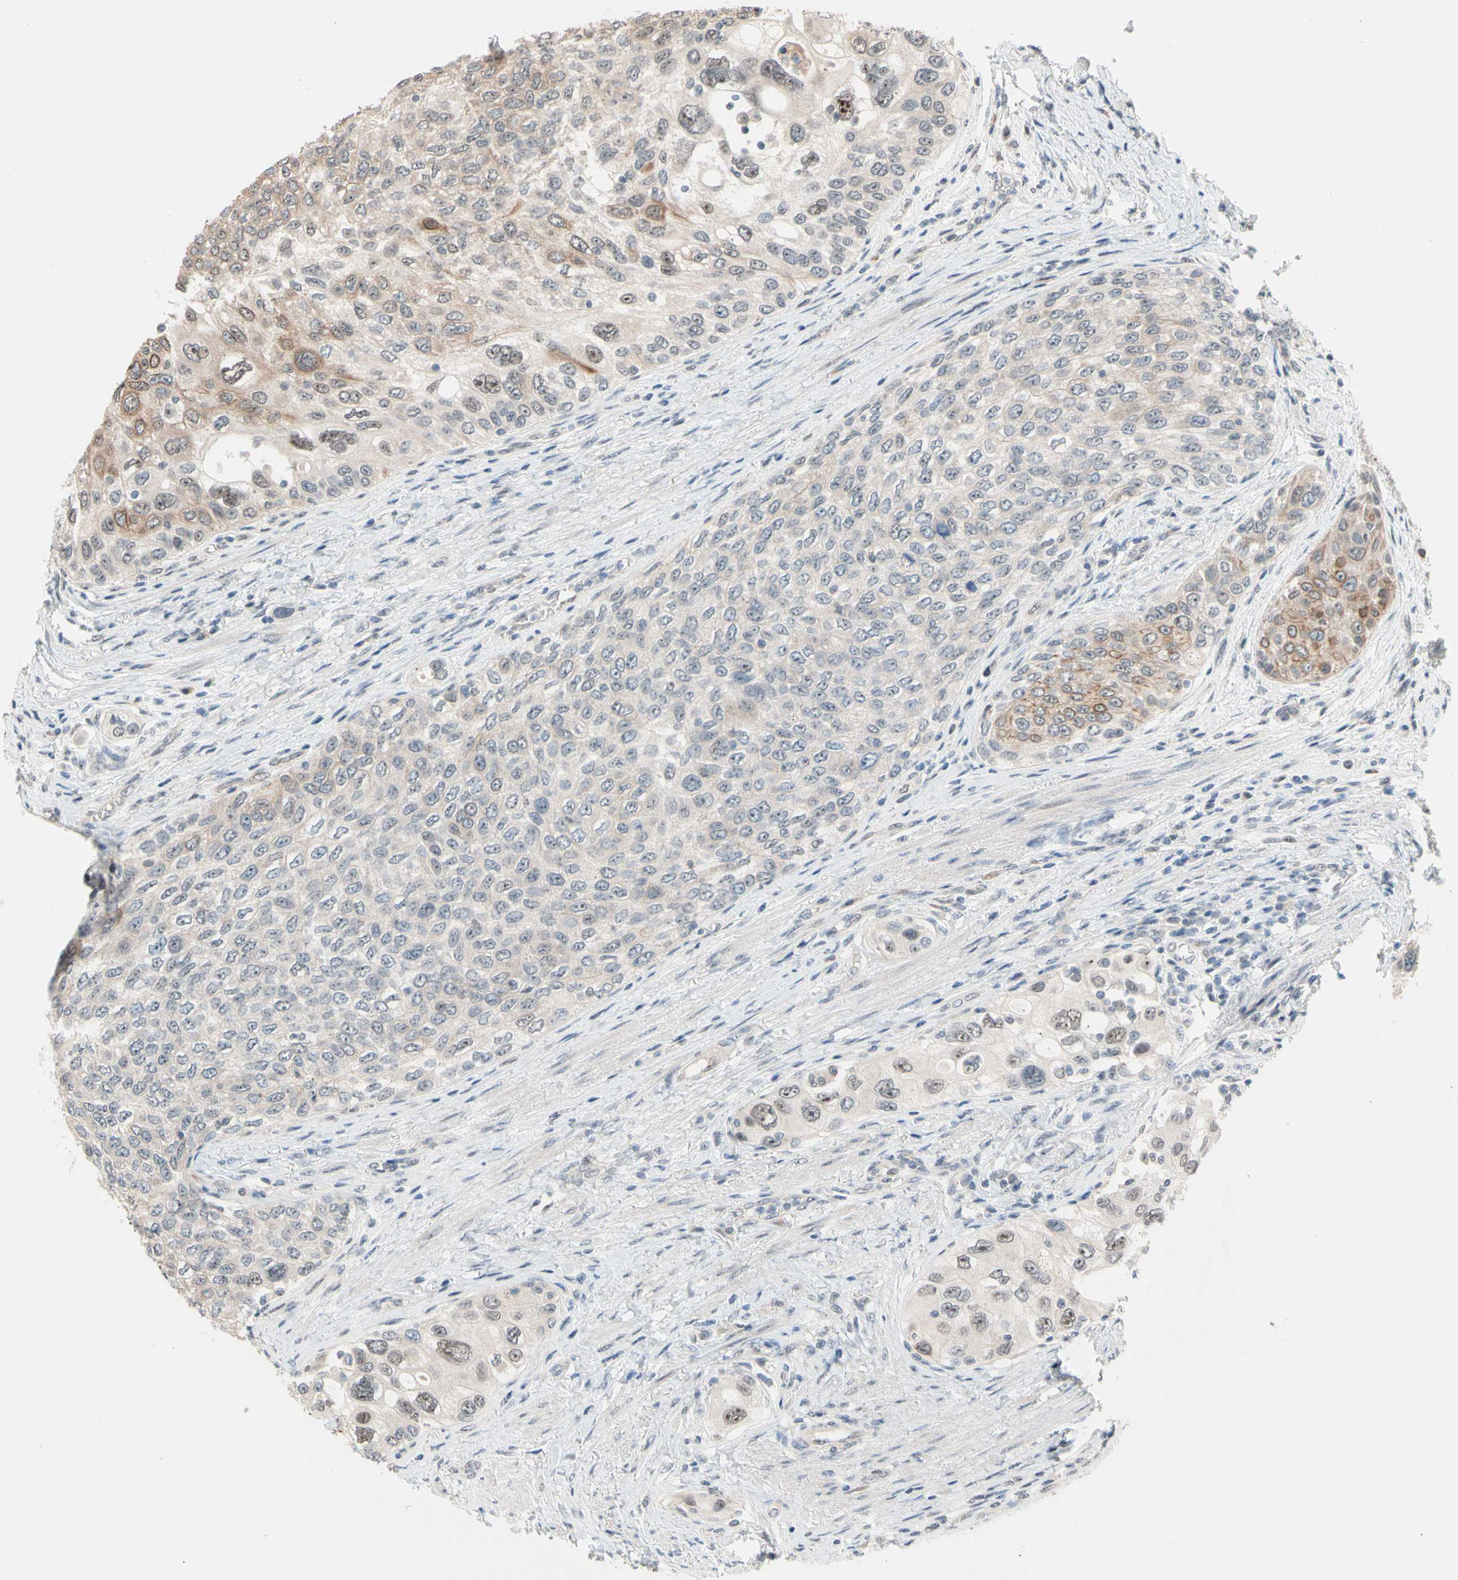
{"staining": {"intensity": "moderate", "quantity": "25%-75%", "location": "cytoplasmic/membranous"}, "tissue": "urothelial cancer", "cell_type": "Tumor cells", "image_type": "cancer", "snomed": [{"axis": "morphology", "description": "Urothelial carcinoma, High grade"}, {"axis": "topography", "description": "Urinary bladder"}], "caption": "Immunohistochemical staining of human urothelial cancer shows medium levels of moderate cytoplasmic/membranous protein staining in approximately 25%-75% of tumor cells. The staining is performed using DAB (3,3'-diaminobenzidine) brown chromogen to label protein expression. The nuclei are counter-stained blue using hematoxylin.", "gene": "NGEF", "patient": {"sex": "female", "age": 56}}